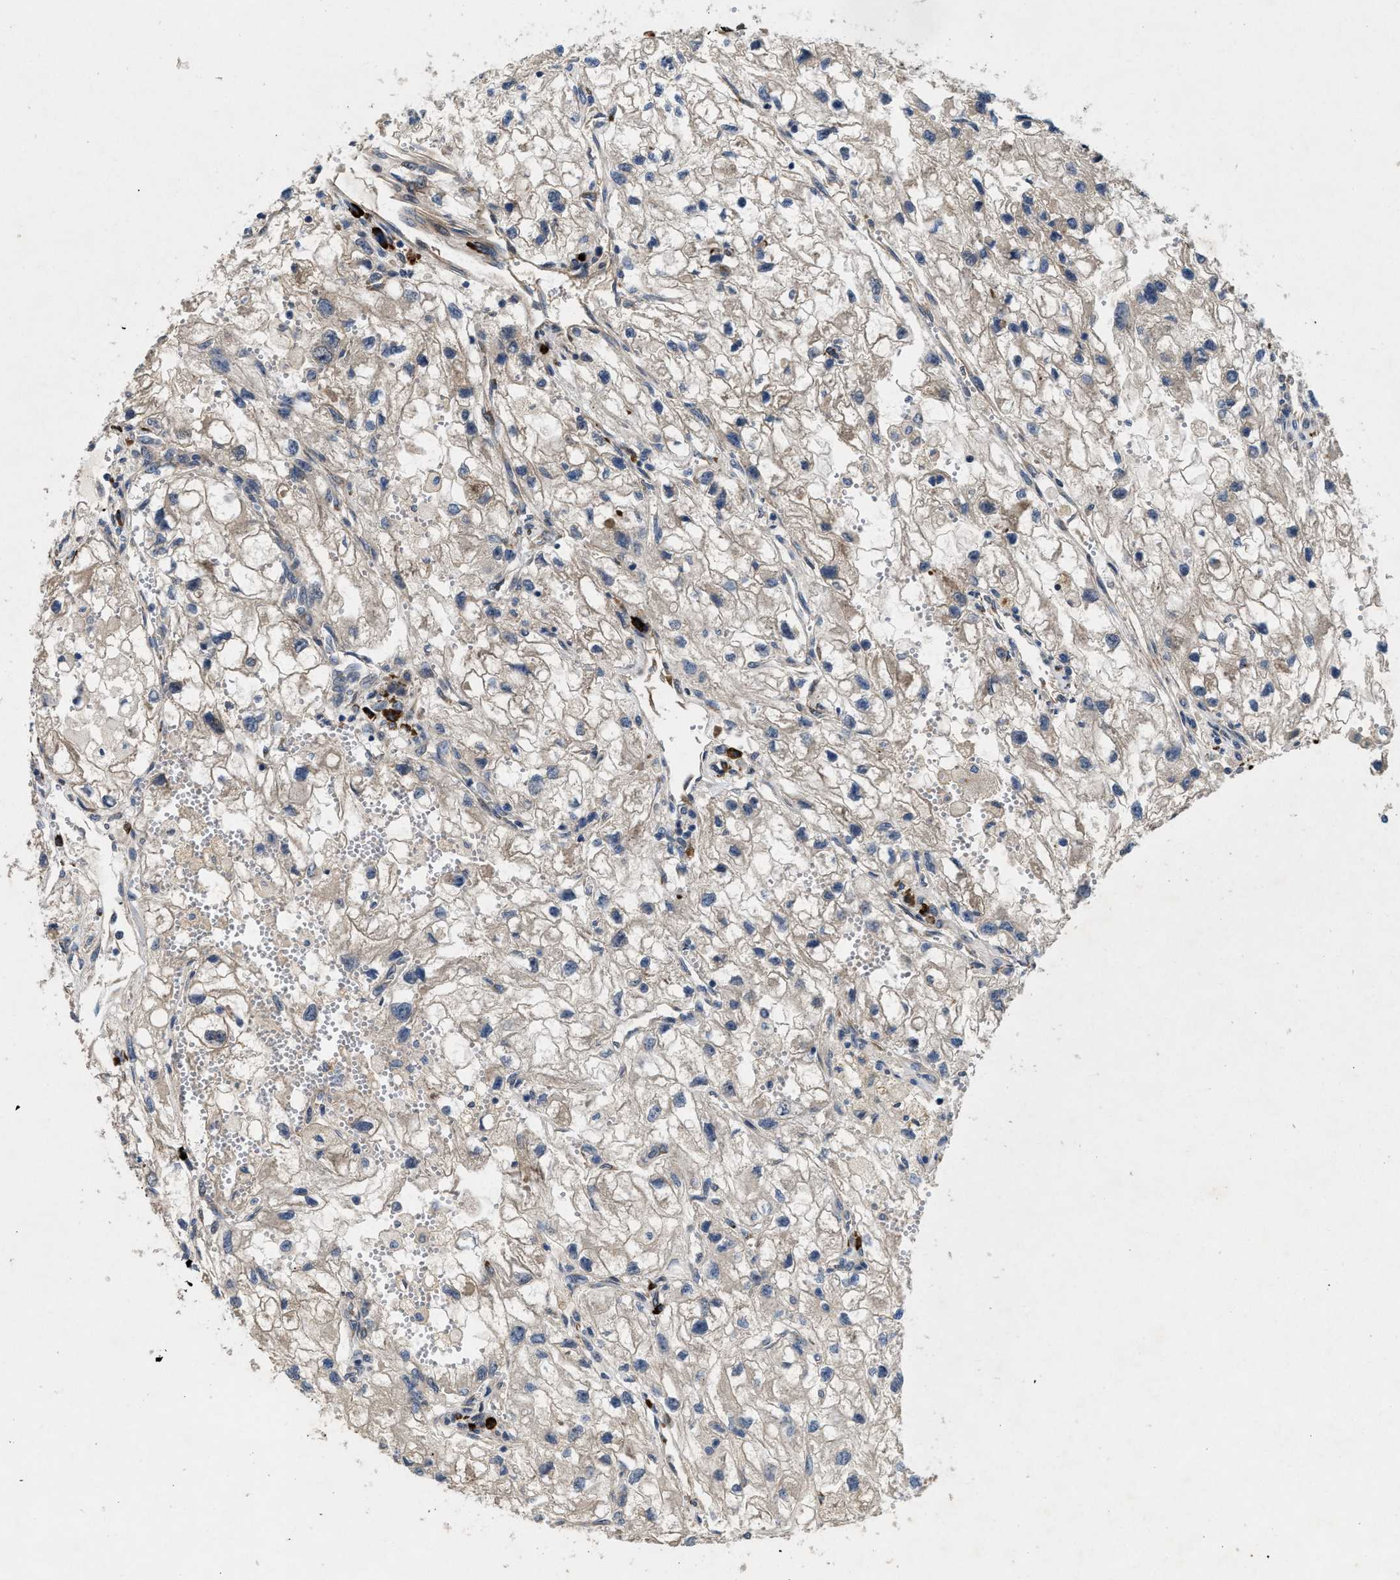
{"staining": {"intensity": "weak", "quantity": "<25%", "location": "cytoplasmic/membranous"}, "tissue": "renal cancer", "cell_type": "Tumor cells", "image_type": "cancer", "snomed": [{"axis": "morphology", "description": "Adenocarcinoma, NOS"}, {"axis": "topography", "description": "Kidney"}], "caption": "DAB (3,3'-diaminobenzidine) immunohistochemical staining of adenocarcinoma (renal) reveals no significant positivity in tumor cells.", "gene": "HSPA12B", "patient": {"sex": "female", "age": 70}}